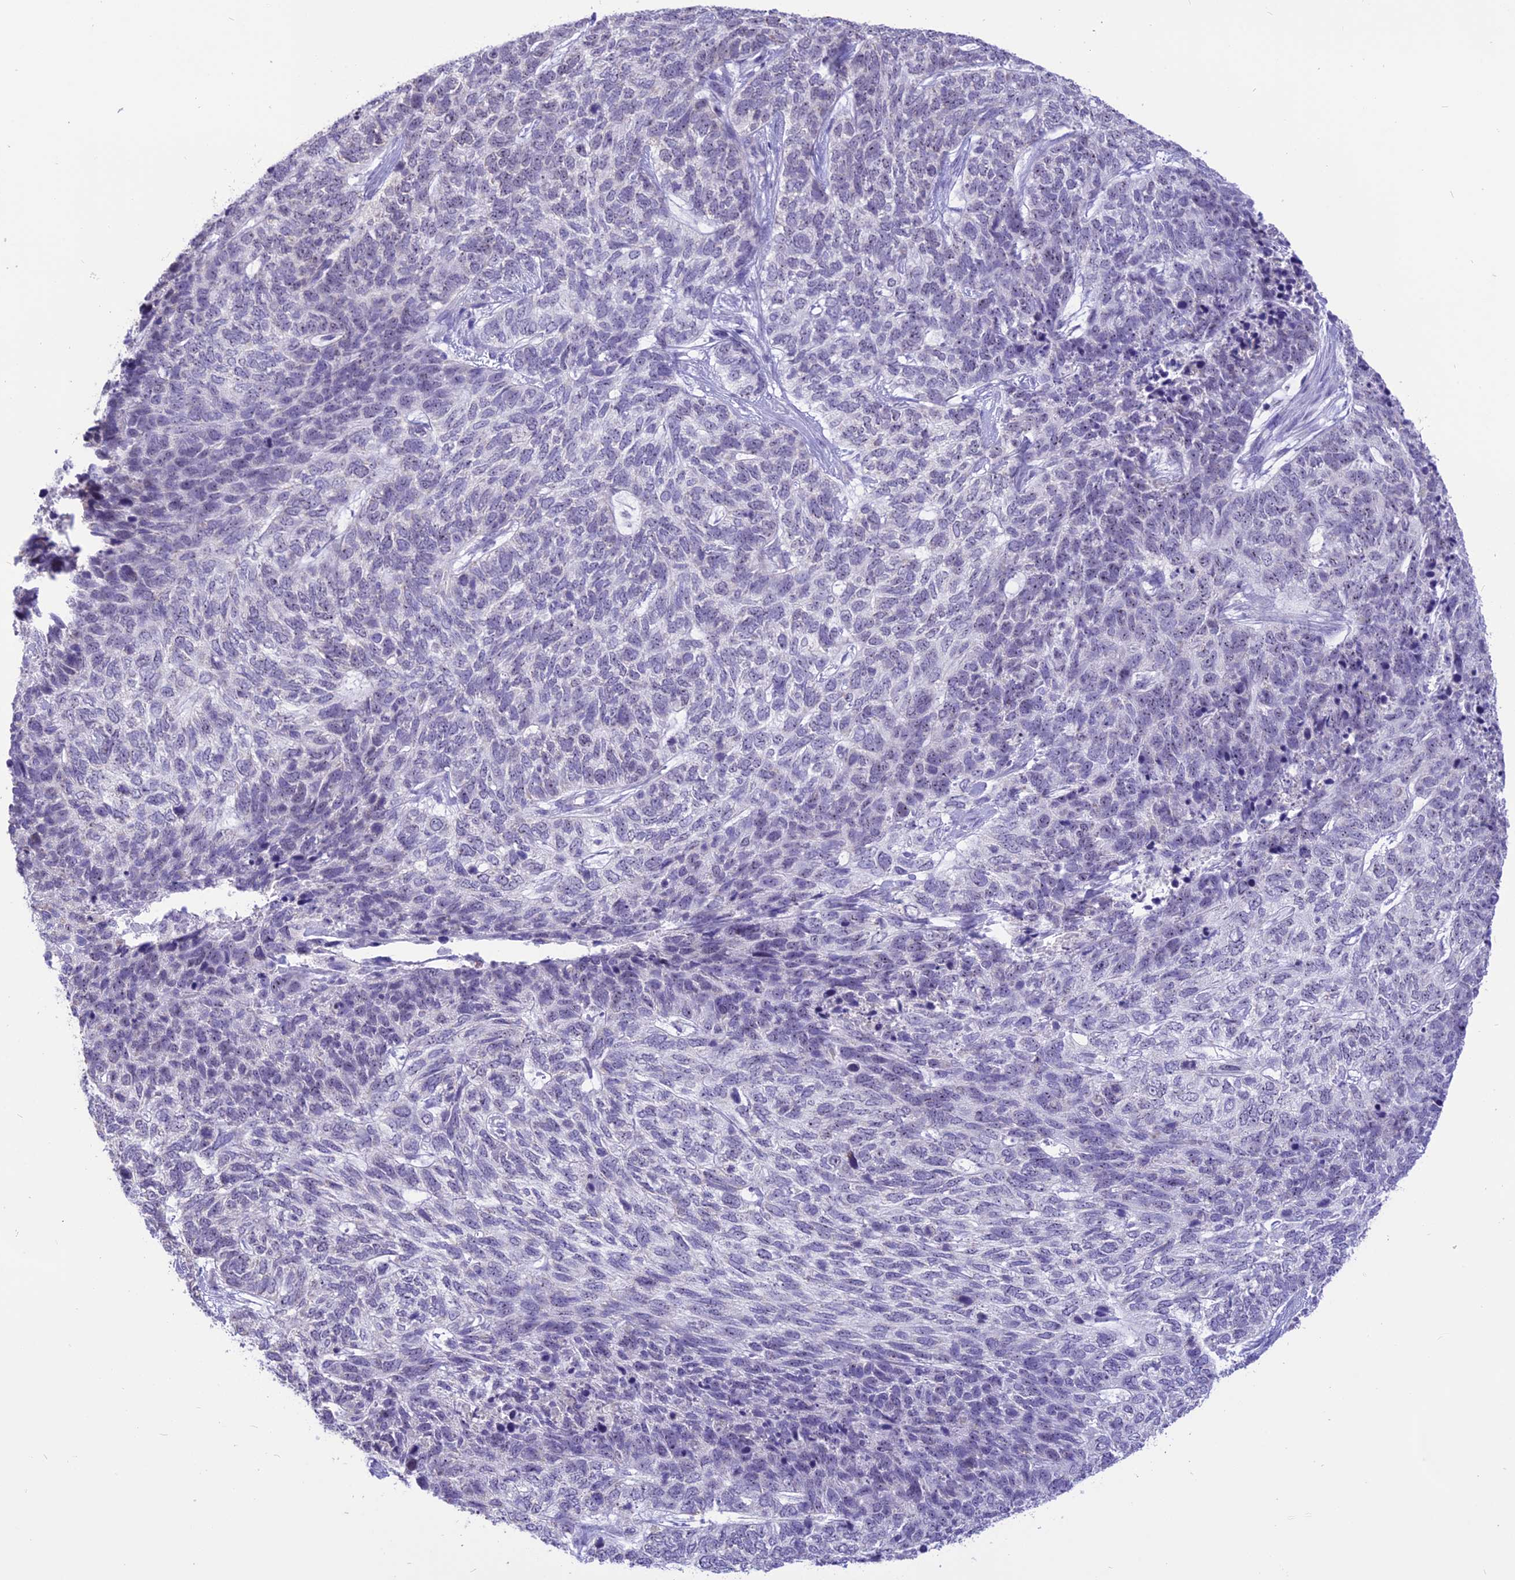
{"staining": {"intensity": "negative", "quantity": "none", "location": "none"}, "tissue": "skin cancer", "cell_type": "Tumor cells", "image_type": "cancer", "snomed": [{"axis": "morphology", "description": "Basal cell carcinoma"}, {"axis": "topography", "description": "Skin"}], "caption": "Micrograph shows no significant protein staining in tumor cells of skin cancer (basal cell carcinoma). (DAB (3,3'-diaminobenzidine) IHC with hematoxylin counter stain).", "gene": "CMSS1", "patient": {"sex": "female", "age": 65}}